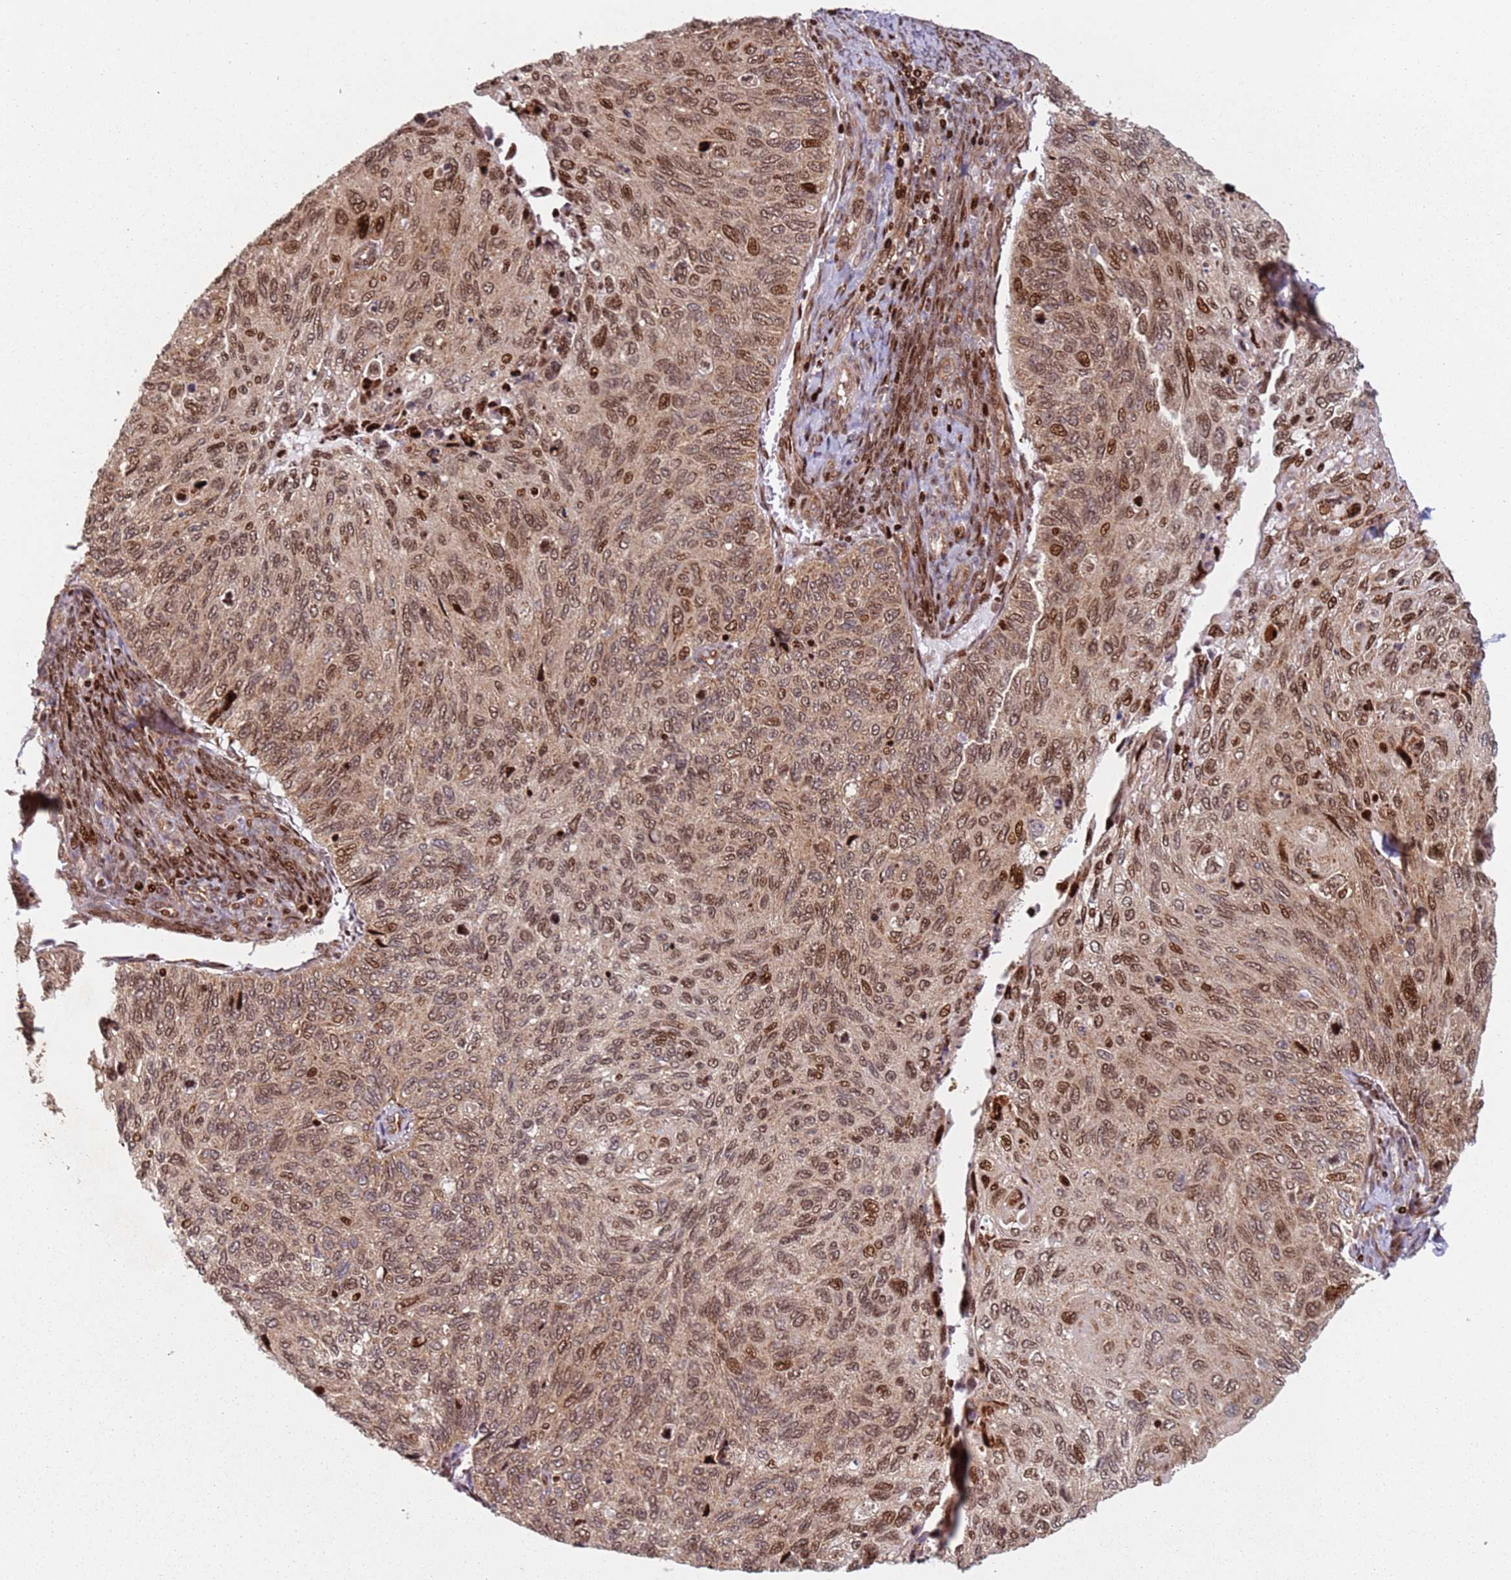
{"staining": {"intensity": "moderate", "quantity": ">75%", "location": "nuclear"}, "tissue": "cervical cancer", "cell_type": "Tumor cells", "image_type": "cancer", "snomed": [{"axis": "morphology", "description": "Squamous cell carcinoma, NOS"}, {"axis": "topography", "description": "Cervix"}], "caption": "Immunohistochemical staining of human cervical cancer displays medium levels of moderate nuclear positivity in about >75% of tumor cells. (DAB = brown stain, brightfield microscopy at high magnification).", "gene": "HNRNPLL", "patient": {"sex": "female", "age": 70}}